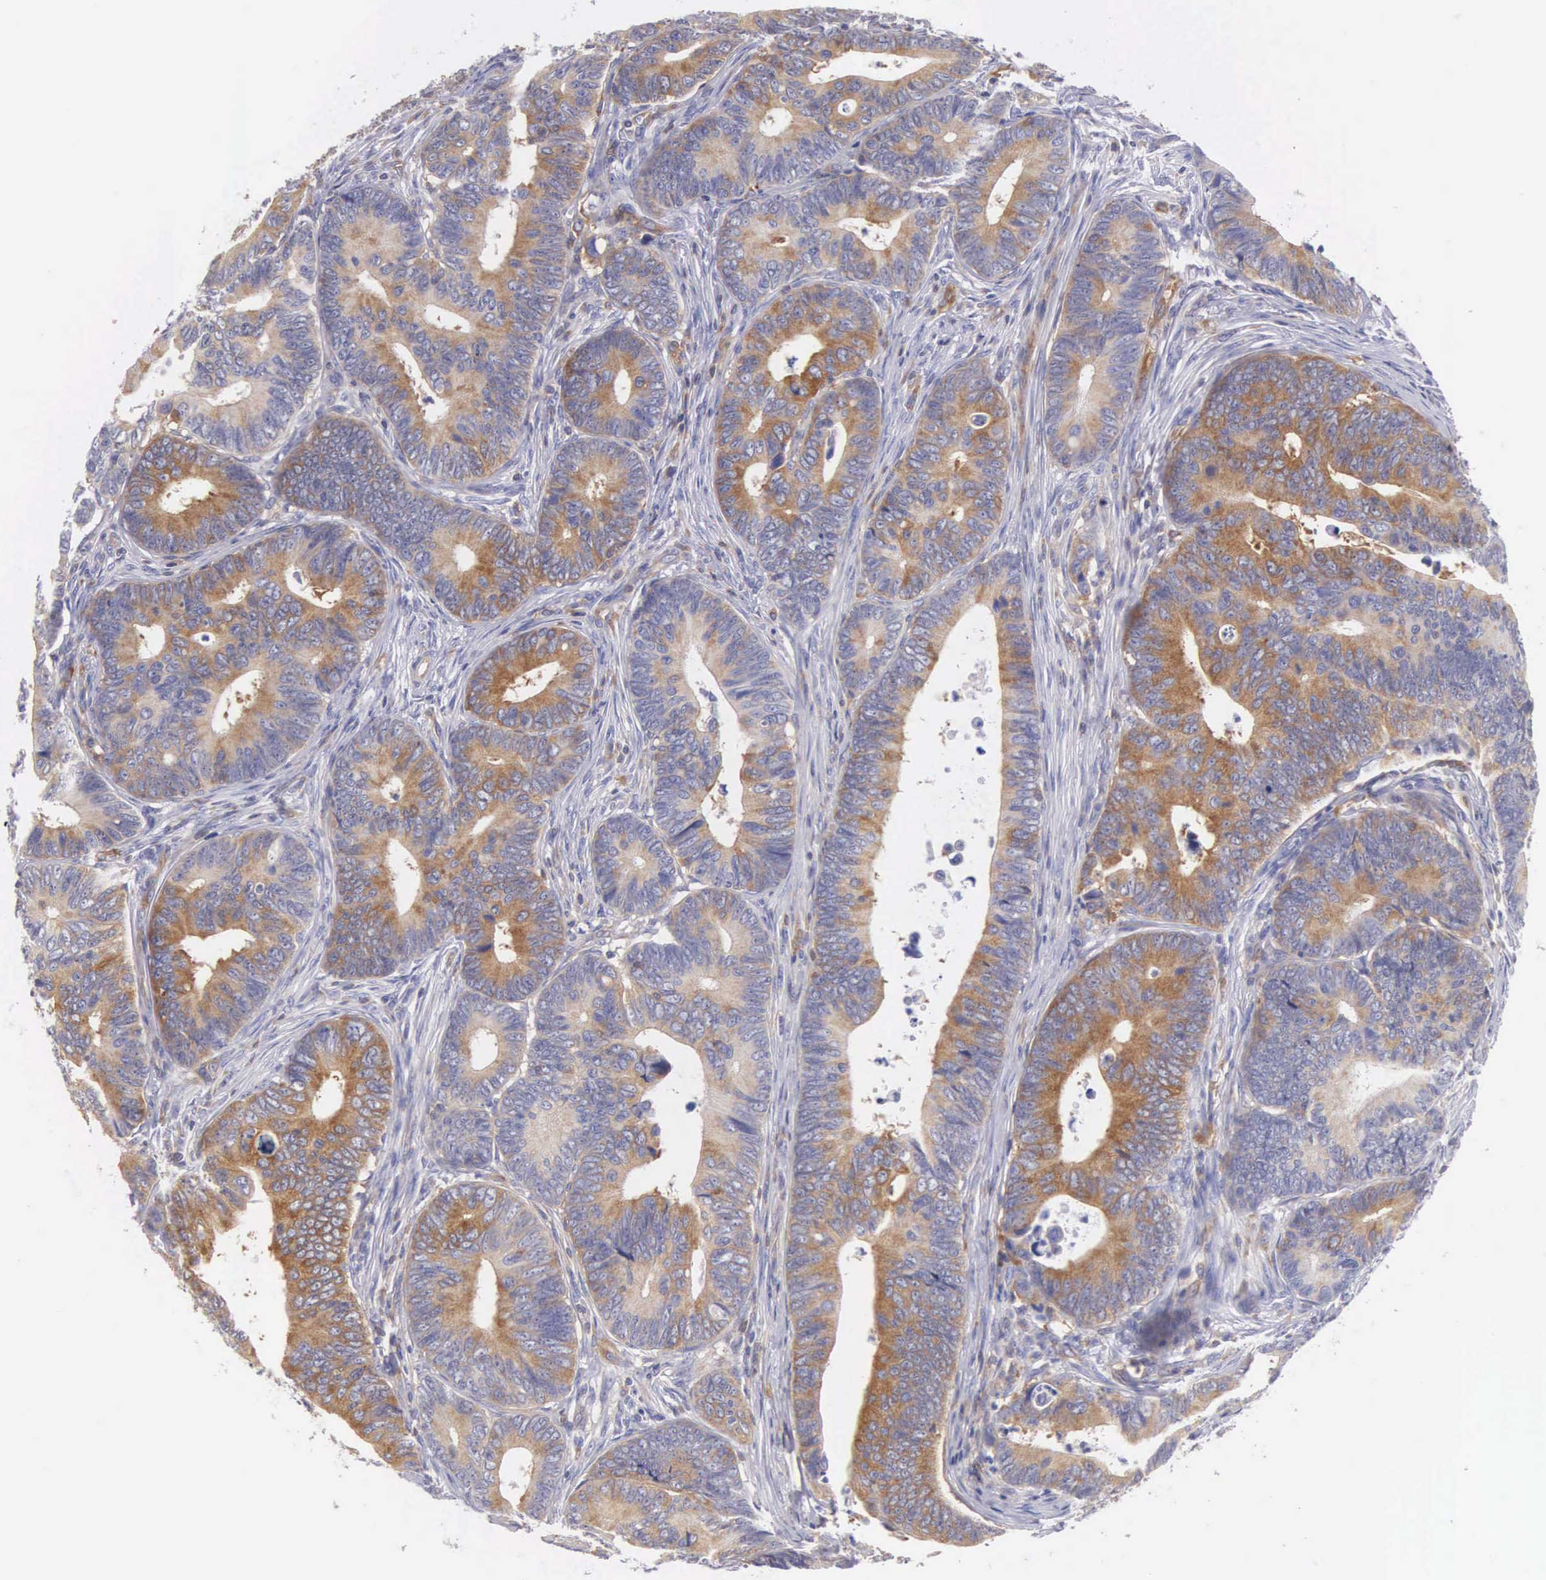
{"staining": {"intensity": "moderate", "quantity": "25%-75%", "location": "cytoplasmic/membranous"}, "tissue": "colorectal cancer", "cell_type": "Tumor cells", "image_type": "cancer", "snomed": [{"axis": "morphology", "description": "Adenocarcinoma, NOS"}, {"axis": "topography", "description": "Colon"}], "caption": "Immunohistochemistry (IHC) of human colorectal cancer displays medium levels of moderate cytoplasmic/membranous staining in about 25%-75% of tumor cells.", "gene": "OSBPL3", "patient": {"sex": "female", "age": 78}}